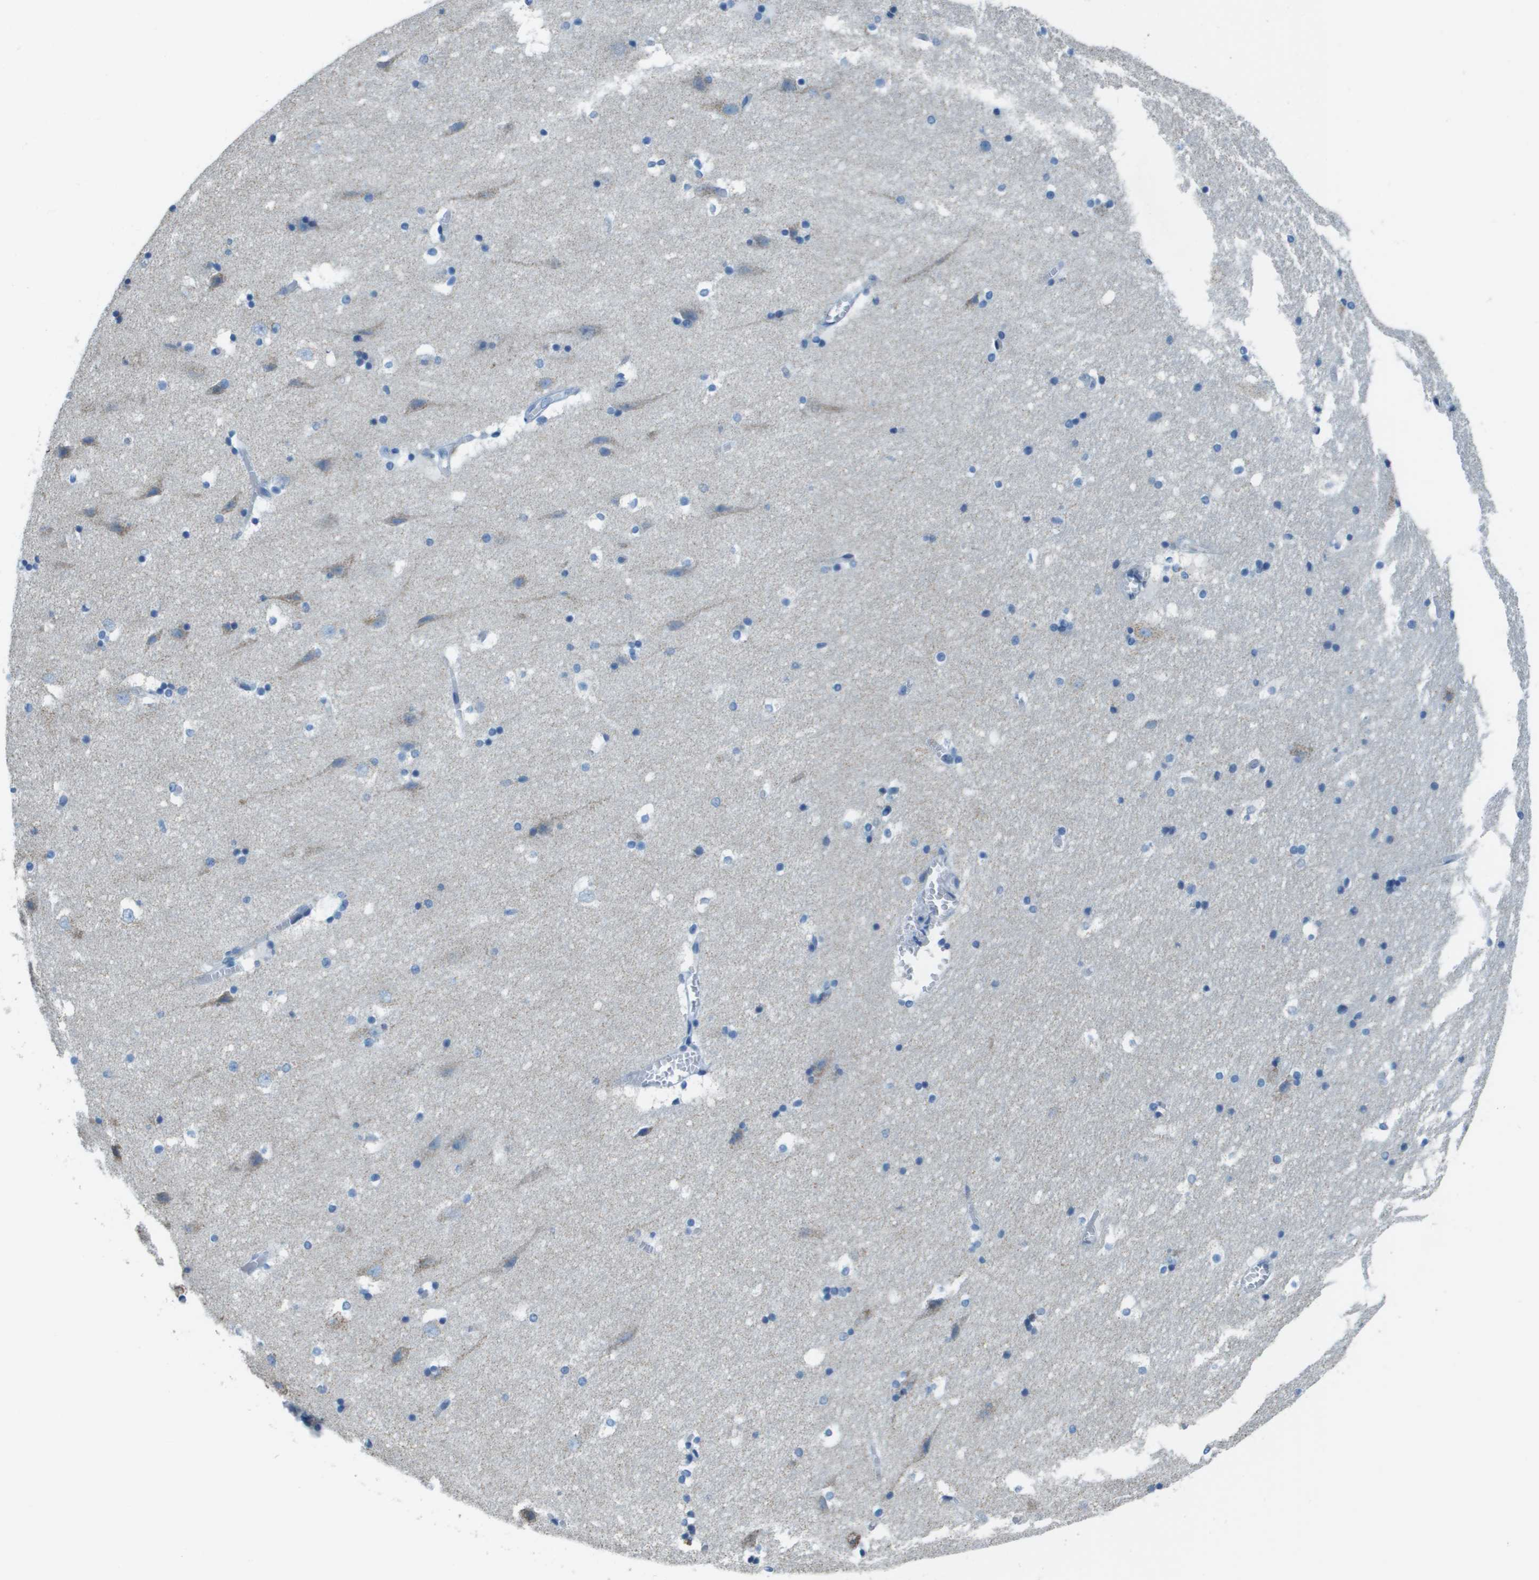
{"staining": {"intensity": "negative", "quantity": "none", "location": "none"}, "tissue": "hippocampus", "cell_type": "Glial cells", "image_type": "normal", "snomed": [{"axis": "morphology", "description": "Normal tissue, NOS"}, {"axis": "topography", "description": "Hippocampus"}], "caption": "IHC micrograph of normal hippocampus: human hippocampus stained with DAB displays no significant protein positivity in glial cells.", "gene": "SDC1", "patient": {"sex": "male", "age": 45}}